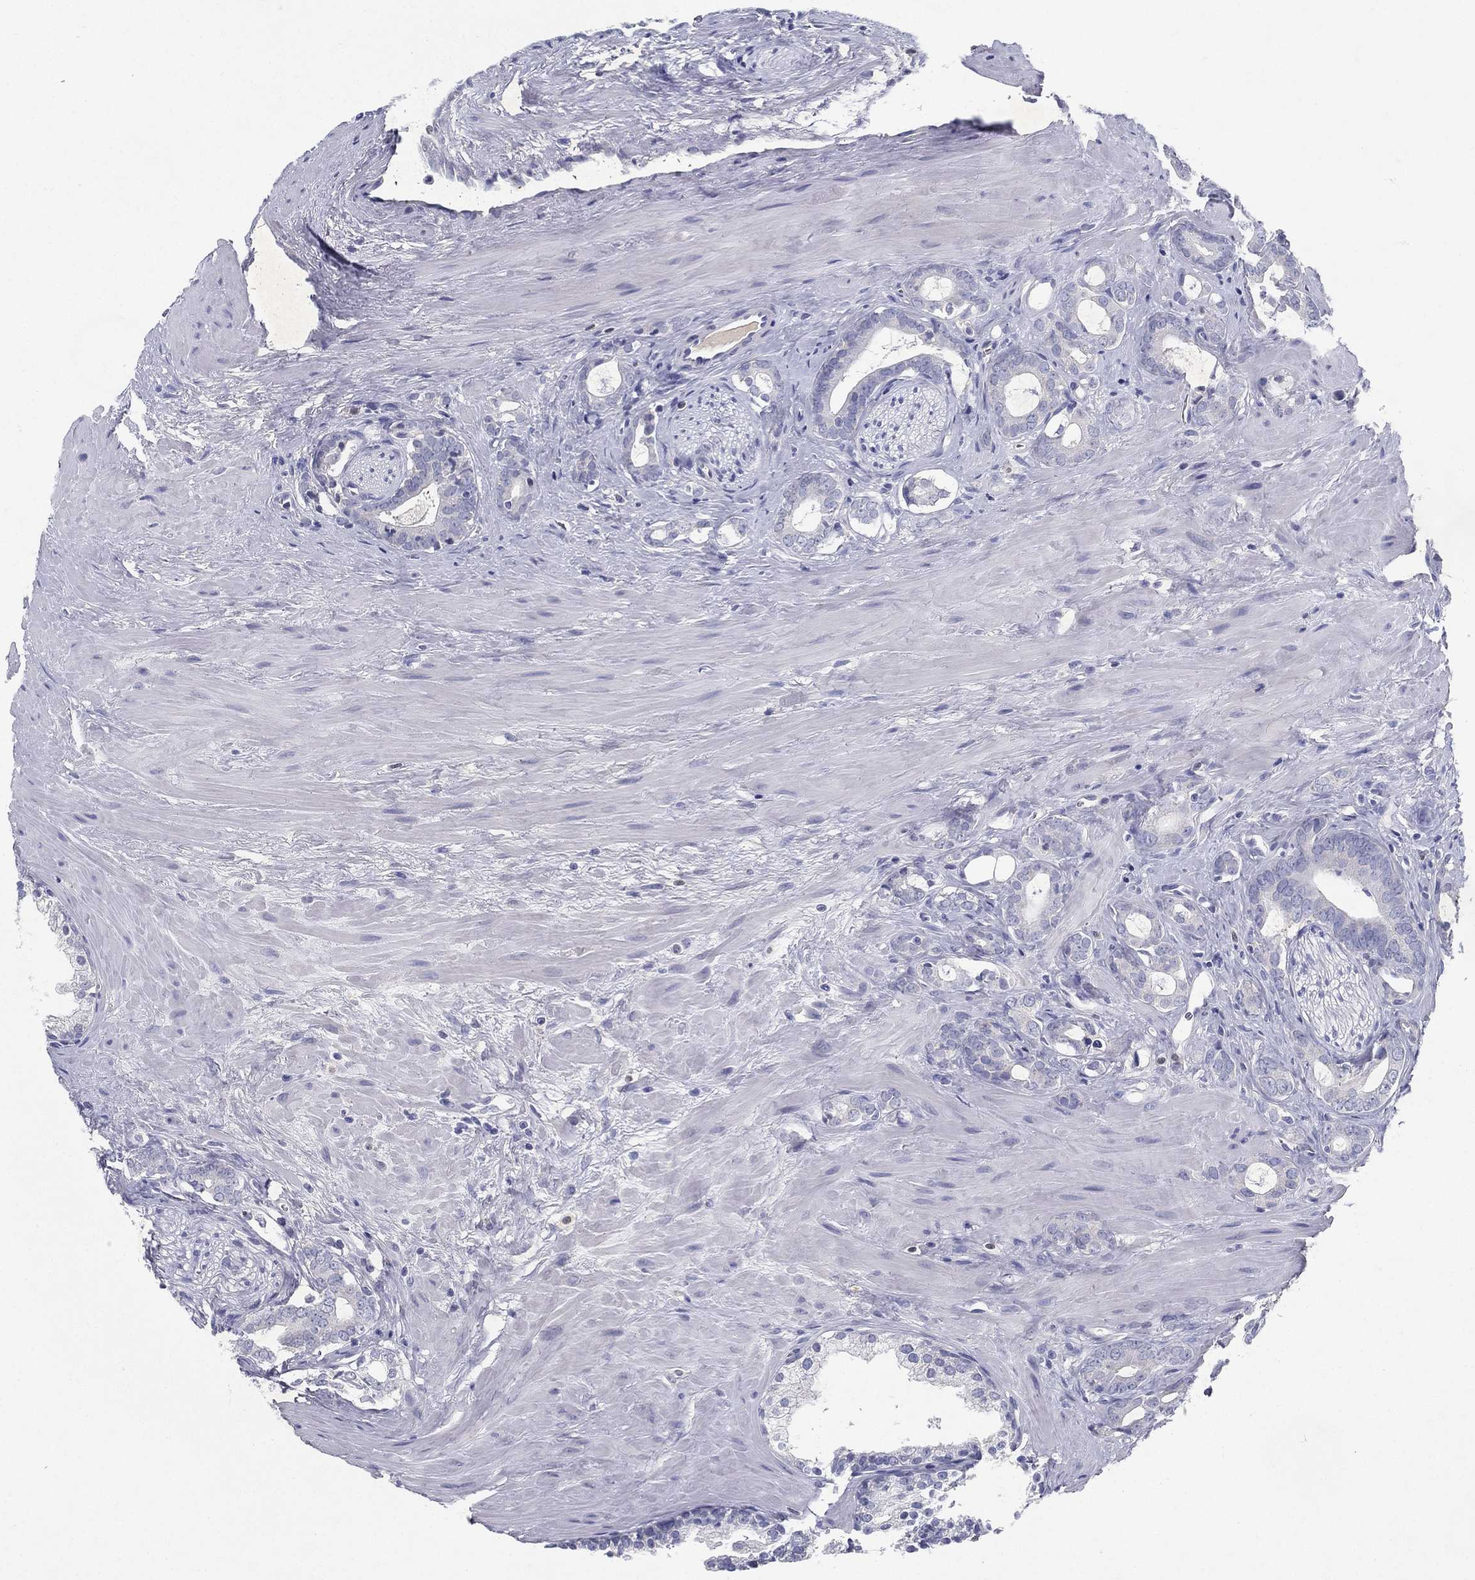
{"staining": {"intensity": "negative", "quantity": "none", "location": "none"}, "tissue": "prostate cancer", "cell_type": "Tumor cells", "image_type": "cancer", "snomed": [{"axis": "morphology", "description": "Adenocarcinoma, NOS"}, {"axis": "topography", "description": "Prostate"}], "caption": "Immunohistochemistry (IHC) micrograph of neoplastic tissue: human prostate cancer stained with DAB (3,3'-diaminobenzidine) exhibits no significant protein positivity in tumor cells.", "gene": "RGS13", "patient": {"sex": "male", "age": 55}}